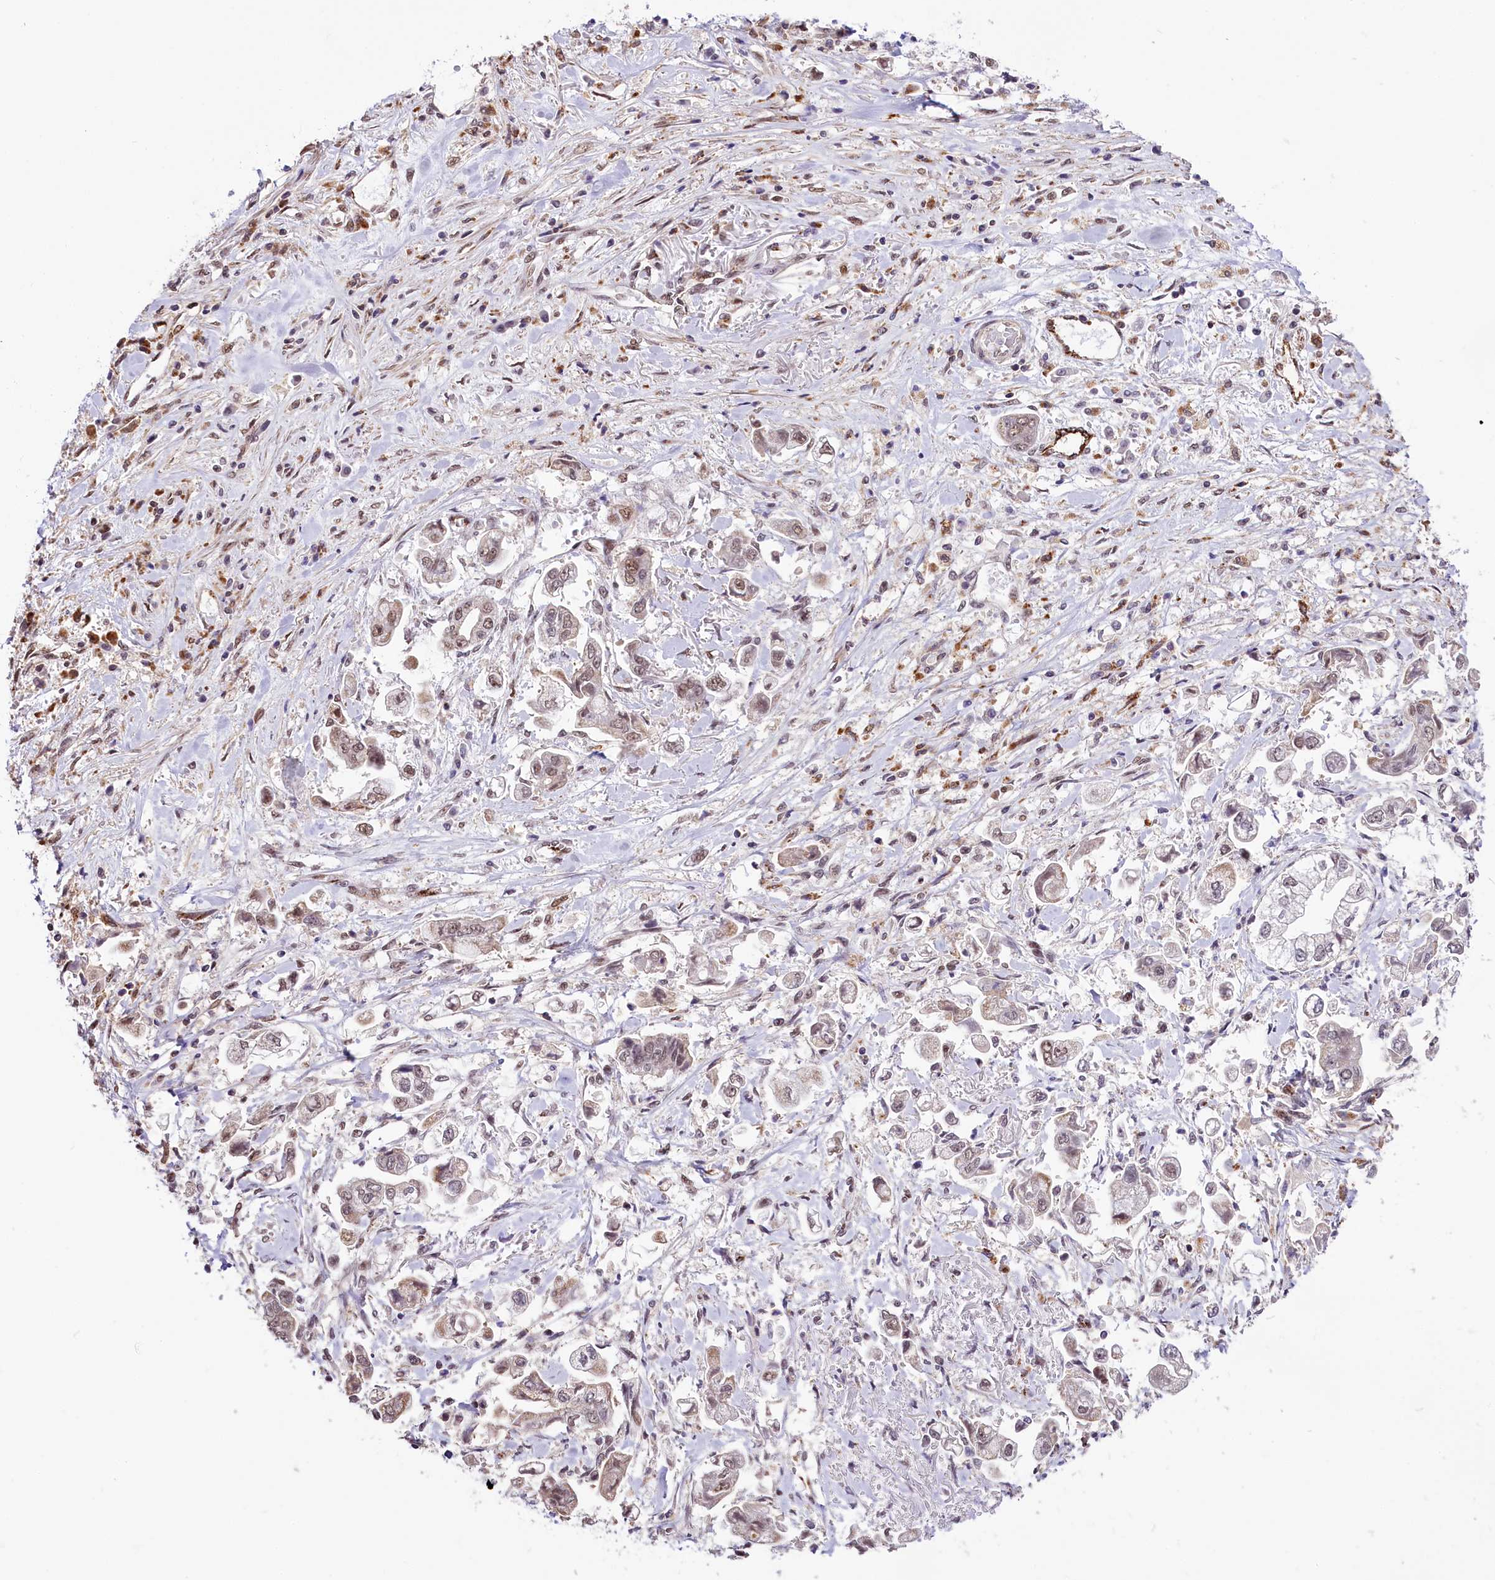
{"staining": {"intensity": "weak", "quantity": ">75%", "location": "nuclear"}, "tissue": "stomach cancer", "cell_type": "Tumor cells", "image_type": "cancer", "snomed": [{"axis": "morphology", "description": "Adenocarcinoma, NOS"}, {"axis": "topography", "description": "Stomach"}], "caption": "Stomach adenocarcinoma tissue exhibits weak nuclear staining in approximately >75% of tumor cells, visualized by immunohistochemistry.", "gene": "MRPL54", "patient": {"sex": "male", "age": 62}}